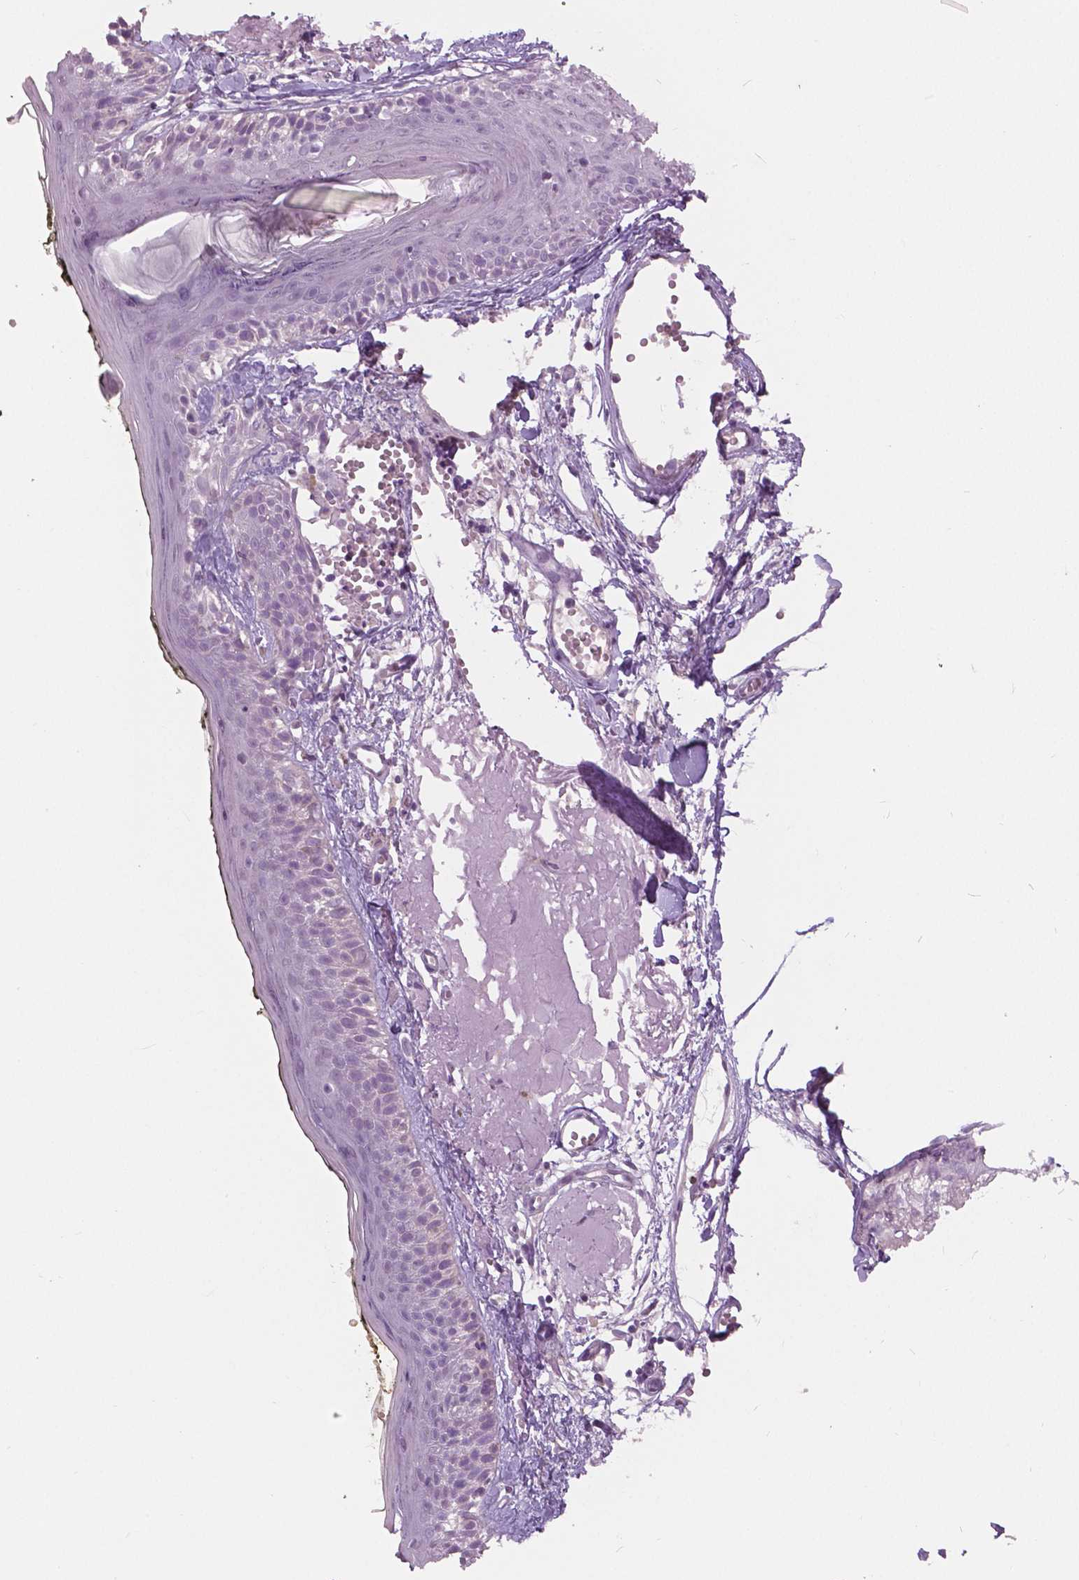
{"staining": {"intensity": "negative", "quantity": "none", "location": "none"}, "tissue": "skin", "cell_type": "Fibroblasts", "image_type": "normal", "snomed": [{"axis": "morphology", "description": "Normal tissue, NOS"}, {"axis": "topography", "description": "Skin"}], "caption": "Immunohistochemical staining of benign skin exhibits no significant positivity in fibroblasts.", "gene": "GRIN2A", "patient": {"sex": "male", "age": 76}}